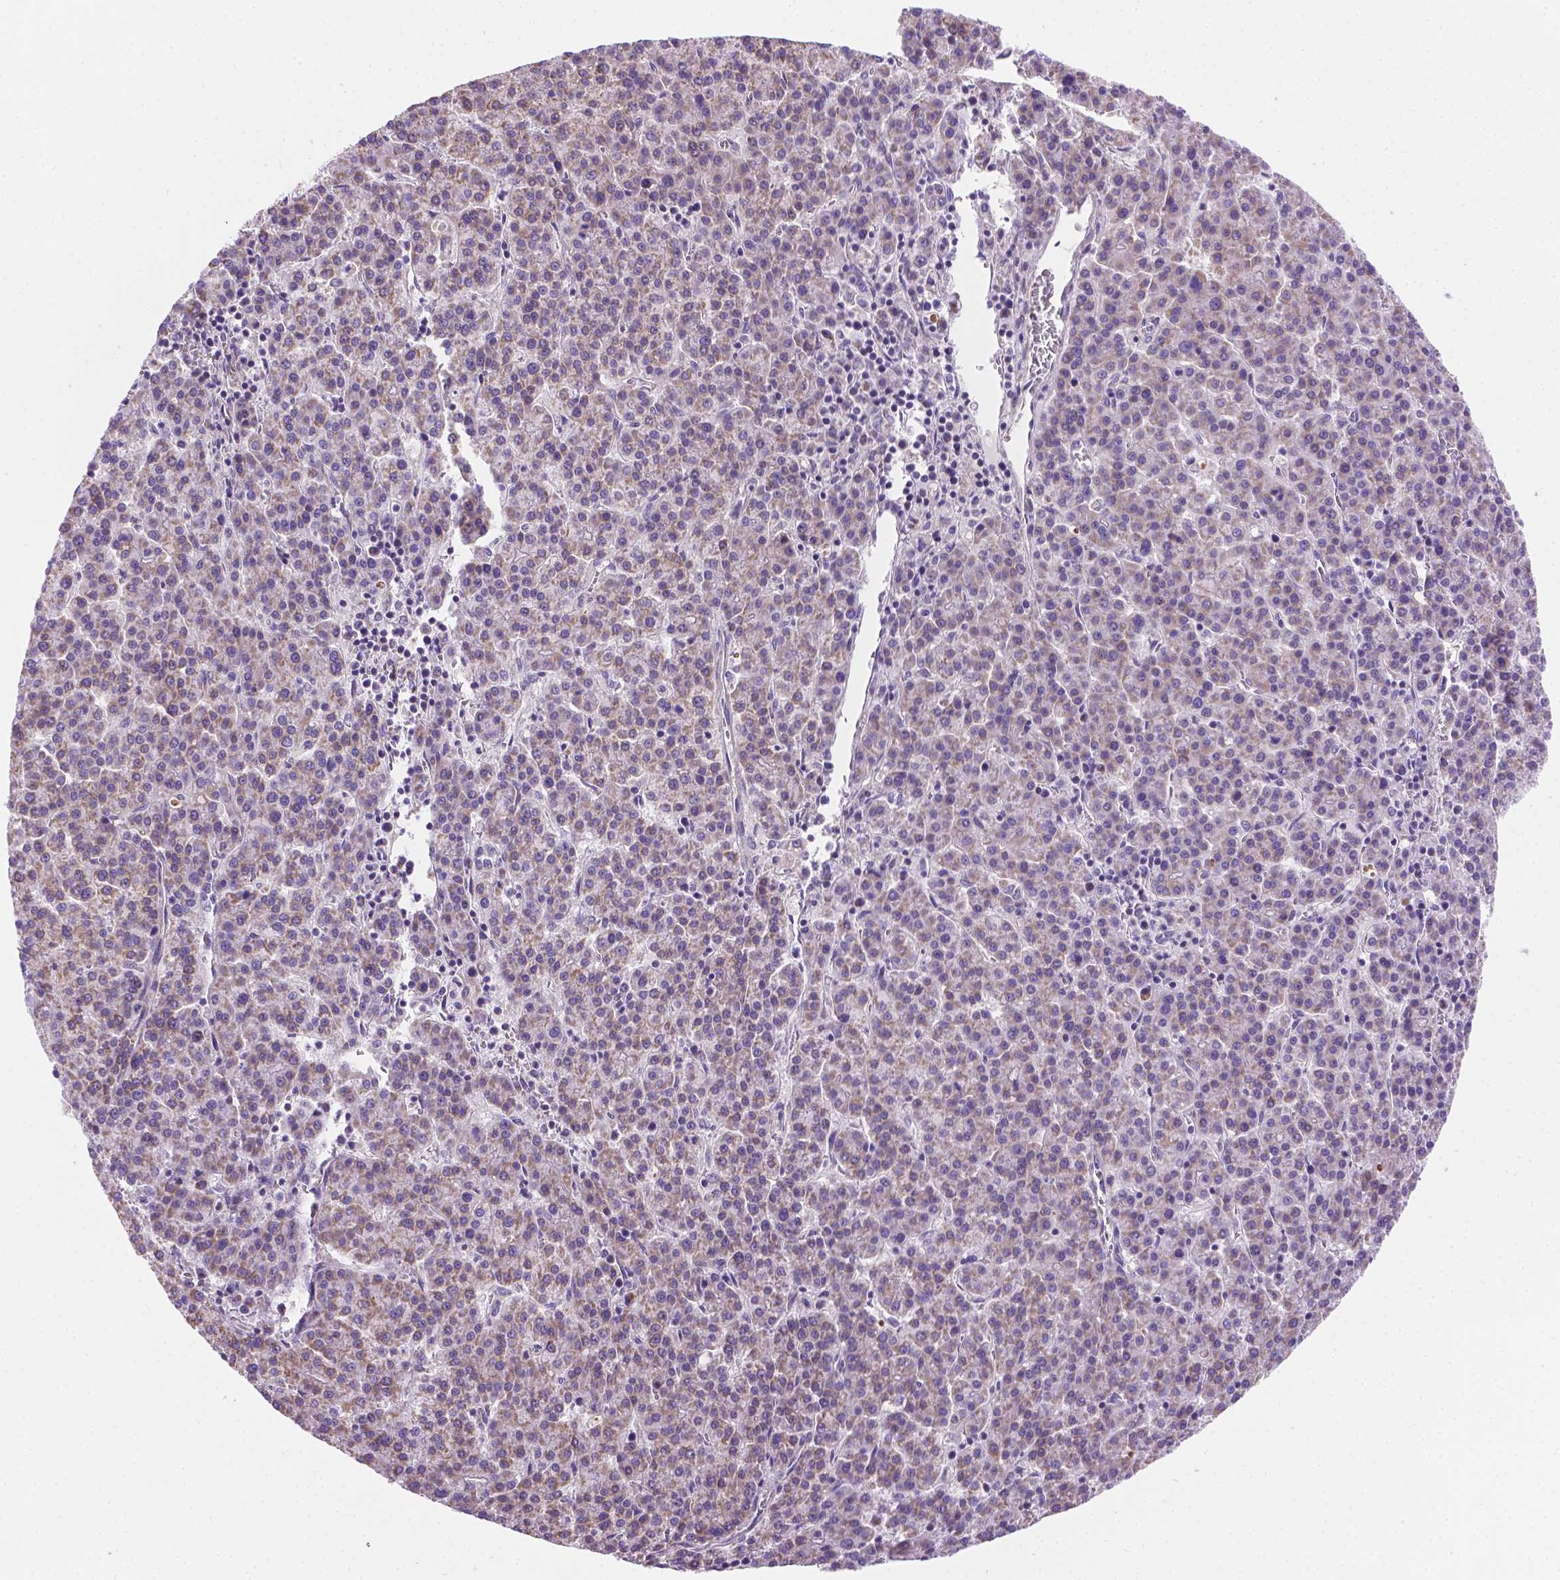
{"staining": {"intensity": "weak", "quantity": "25%-75%", "location": "cytoplasmic/membranous"}, "tissue": "liver cancer", "cell_type": "Tumor cells", "image_type": "cancer", "snomed": [{"axis": "morphology", "description": "Carcinoma, Hepatocellular, NOS"}, {"axis": "topography", "description": "Liver"}], "caption": "Protein expression analysis of human liver hepatocellular carcinoma reveals weak cytoplasmic/membranous expression in about 25%-75% of tumor cells. Using DAB (brown) and hematoxylin (blue) stains, captured at high magnification using brightfield microscopy.", "gene": "CSPG5", "patient": {"sex": "female", "age": 58}}